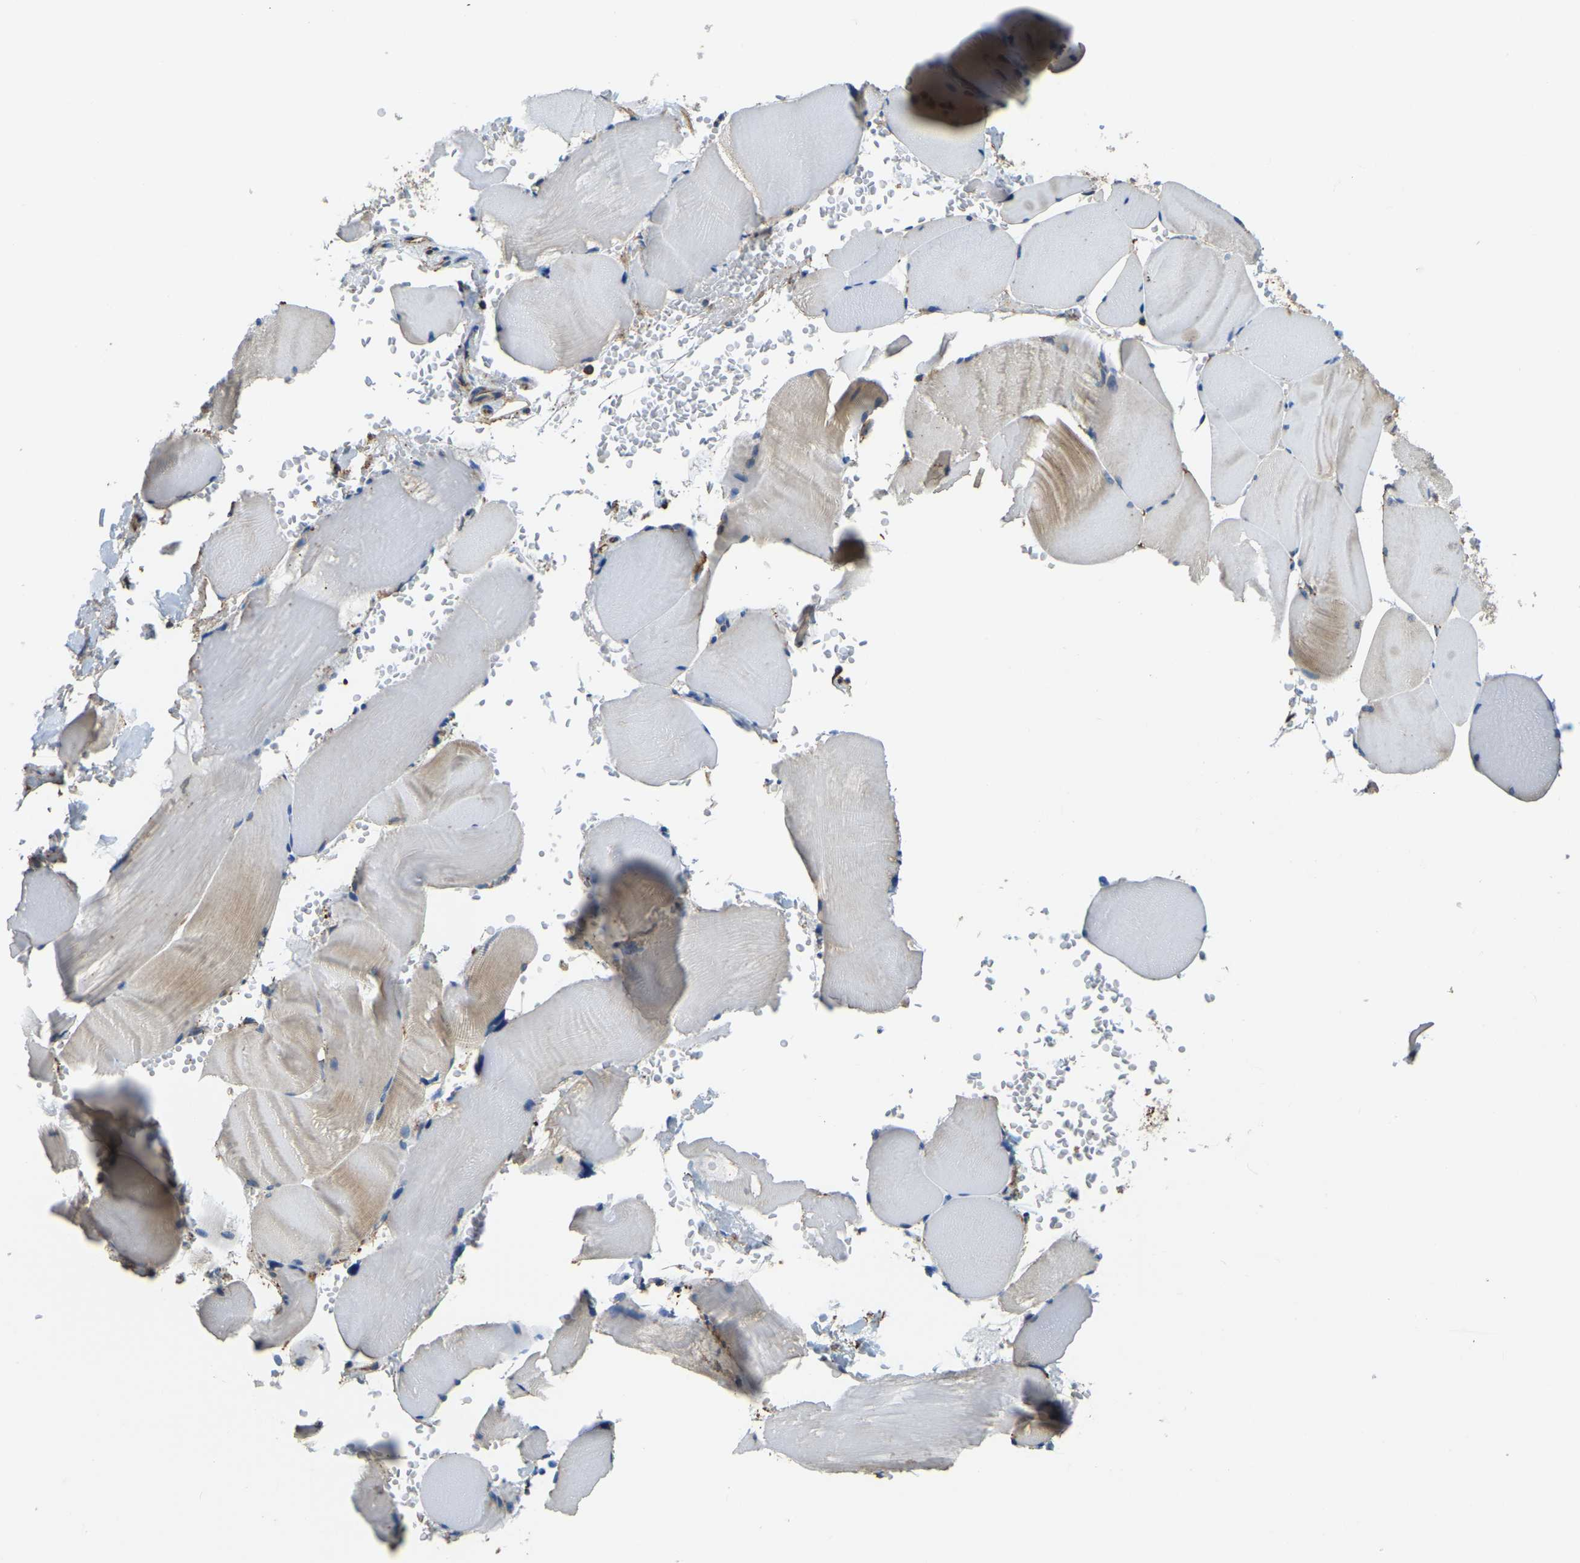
{"staining": {"intensity": "moderate", "quantity": "25%-75%", "location": "cytoplasmic/membranous"}, "tissue": "skeletal muscle", "cell_type": "Myocytes", "image_type": "normal", "snomed": [{"axis": "morphology", "description": "Normal tissue, NOS"}, {"axis": "topography", "description": "Skin"}, {"axis": "topography", "description": "Skeletal muscle"}], "caption": "Protein staining reveals moderate cytoplasmic/membranous positivity in approximately 25%-75% of myocytes in benign skeletal muscle.", "gene": "RNF115", "patient": {"sex": "male", "age": 83}}